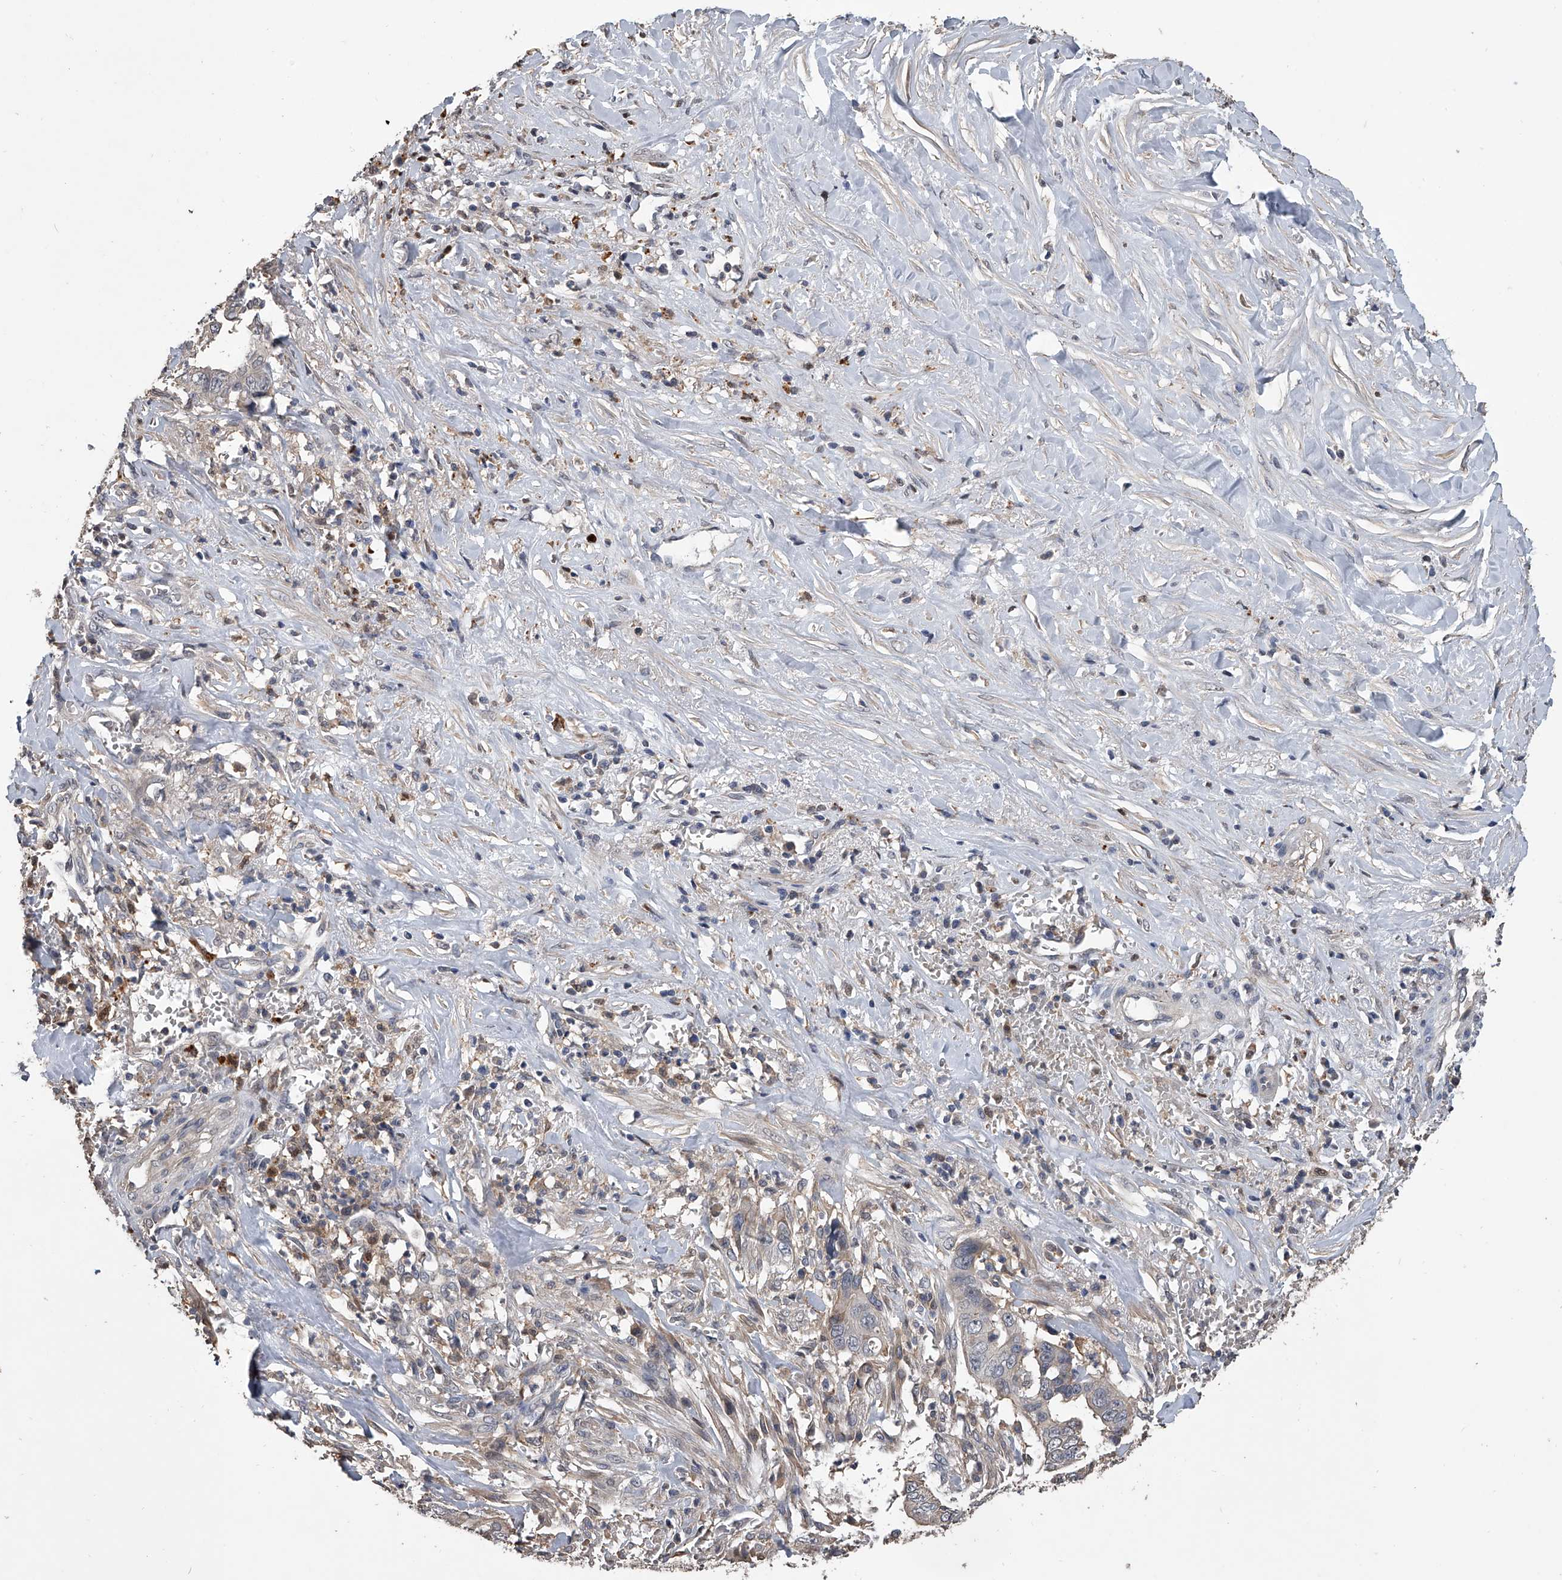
{"staining": {"intensity": "weak", "quantity": "<25%", "location": "cytoplasmic/membranous"}, "tissue": "liver cancer", "cell_type": "Tumor cells", "image_type": "cancer", "snomed": [{"axis": "morphology", "description": "Cholangiocarcinoma"}, {"axis": "topography", "description": "Liver"}], "caption": "Immunohistochemistry of liver cancer (cholangiocarcinoma) exhibits no staining in tumor cells.", "gene": "DOCK9", "patient": {"sex": "female", "age": 79}}